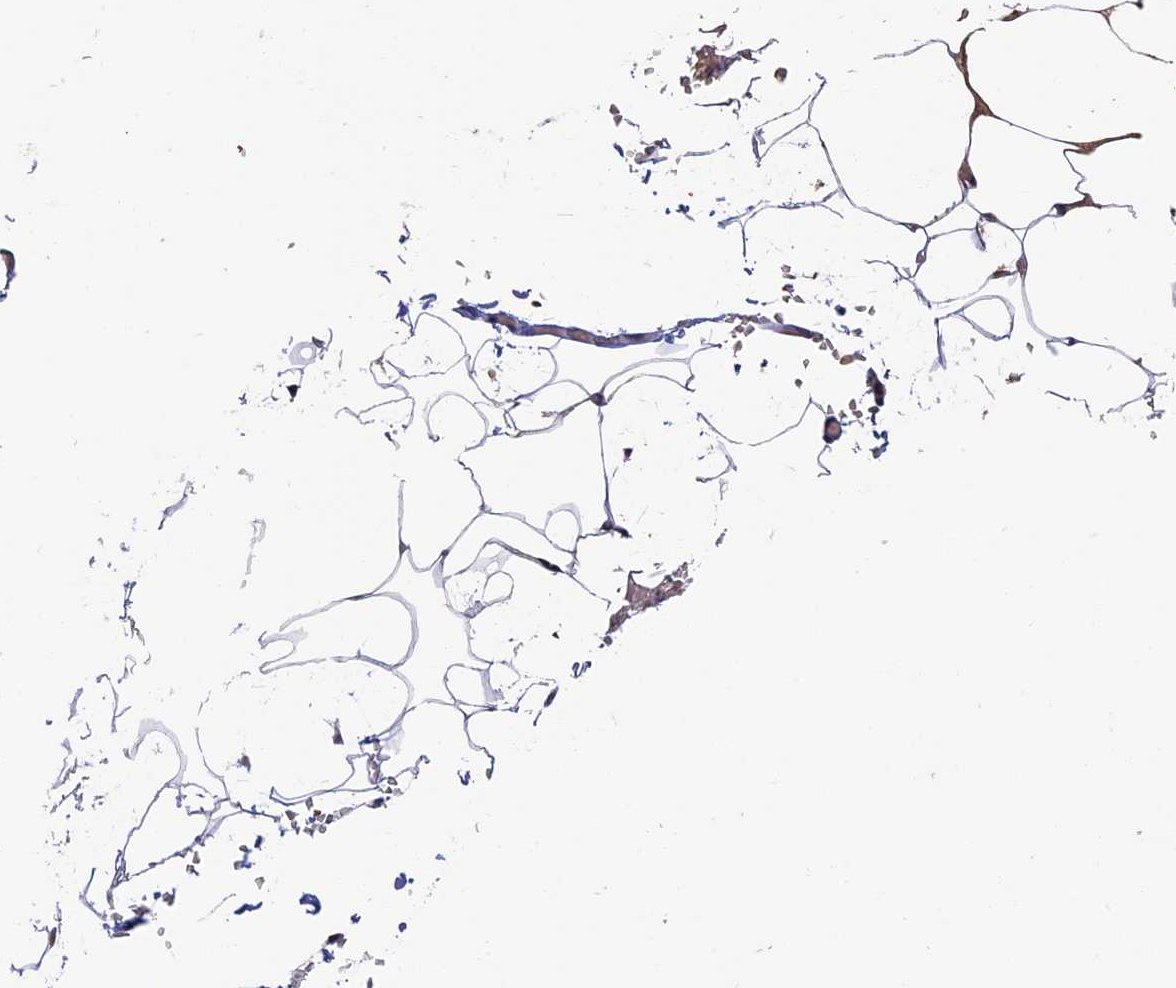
{"staining": {"intensity": "moderate", "quantity": ">75%", "location": "nuclear"}, "tissue": "adipose tissue", "cell_type": "Adipocytes", "image_type": "normal", "snomed": [{"axis": "morphology", "description": "Normal tissue, NOS"}, {"axis": "topography", "description": "Gallbladder"}, {"axis": "topography", "description": "Peripheral nerve tissue"}], "caption": "This image shows immunohistochemistry staining of unremarkable human adipose tissue, with medium moderate nuclear positivity in approximately >75% of adipocytes.", "gene": "RASGRF1", "patient": {"sex": "male", "age": 38}}